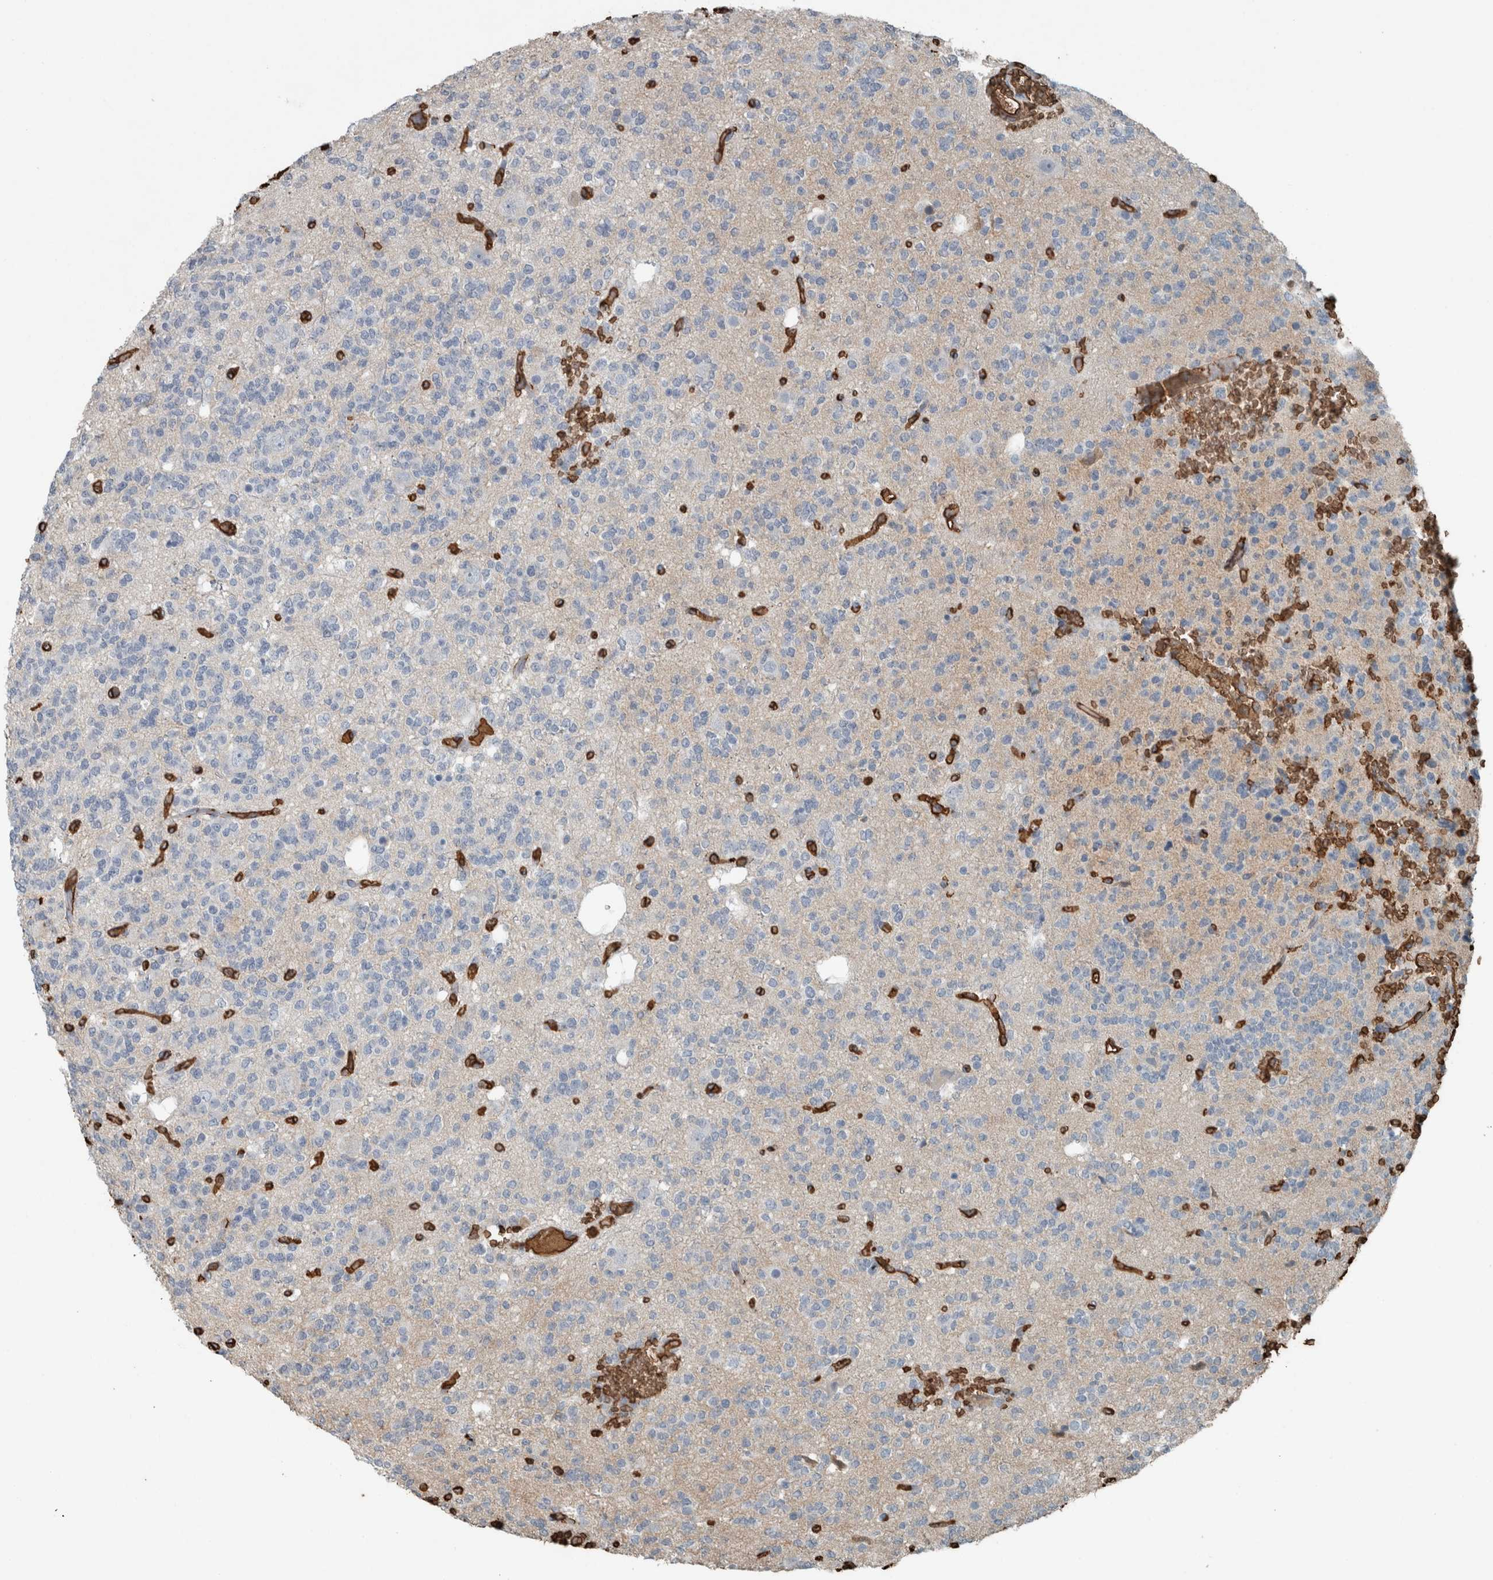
{"staining": {"intensity": "negative", "quantity": "none", "location": "none"}, "tissue": "glioma", "cell_type": "Tumor cells", "image_type": "cancer", "snomed": [{"axis": "morphology", "description": "Glioma, malignant, Low grade"}, {"axis": "topography", "description": "Brain"}], "caption": "Immunohistochemical staining of human glioma demonstrates no significant staining in tumor cells.", "gene": "LBP", "patient": {"sex": "male", "age": 38}}